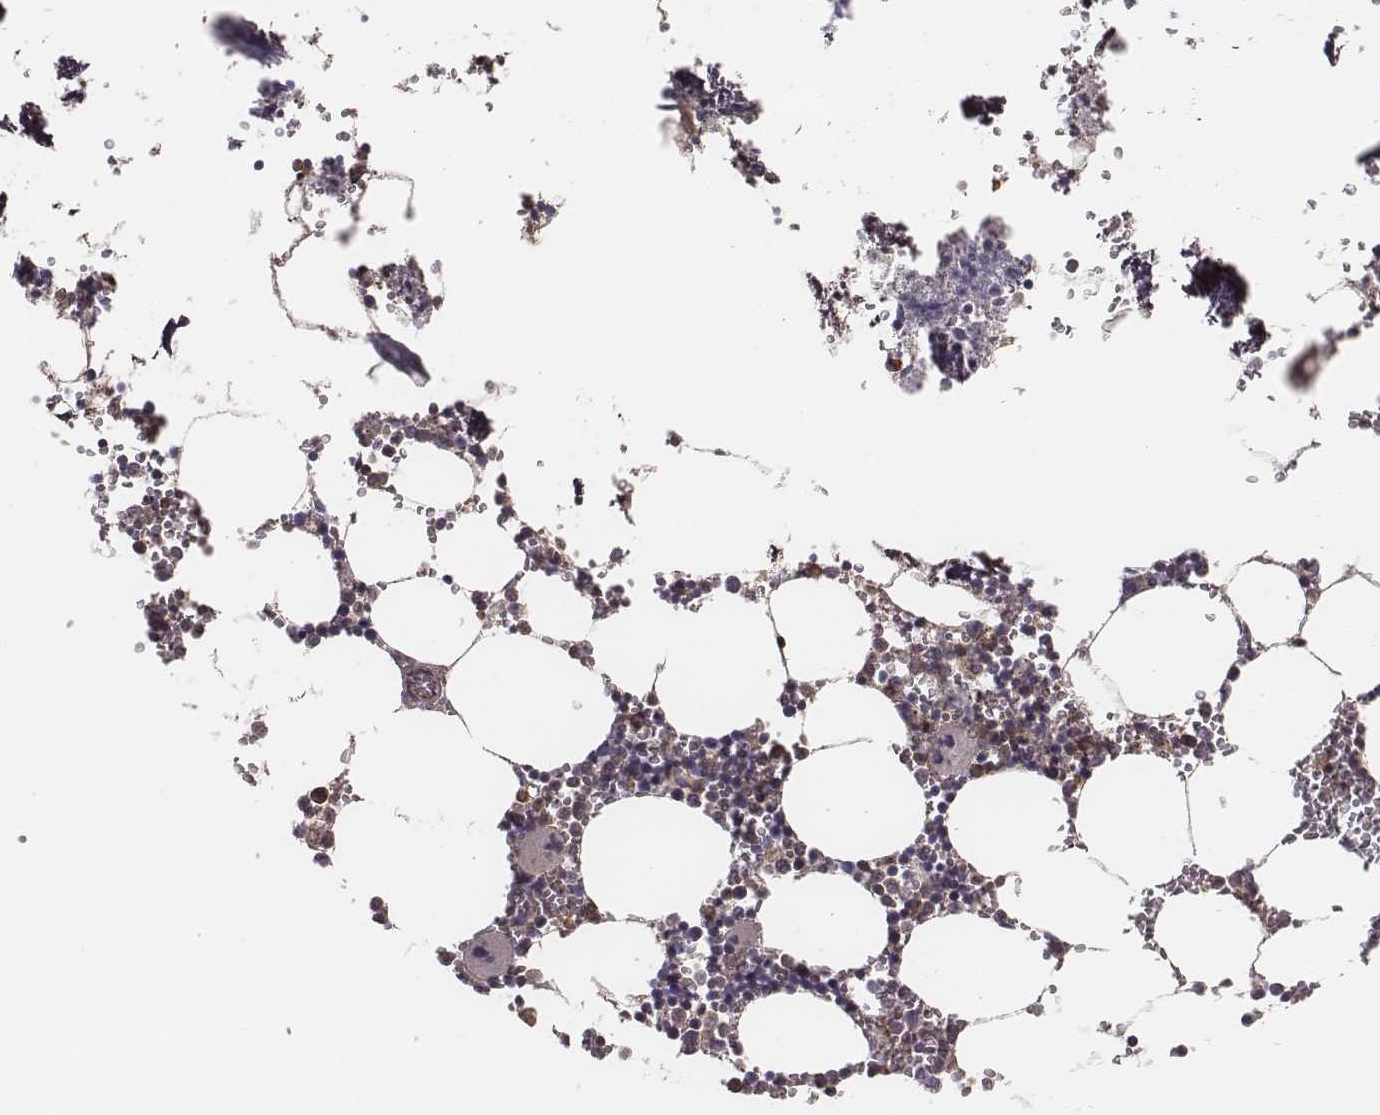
{"staining": {"intensity": "strong", "quantity": ">75%", "location": "cytoplasmic/membranous"}, "tissue": "bone marrow", "cell_type": "Hematopoietic cells", "image_type": "normal", "snomed": [{"axis": "morphology", "description": "Normal tissue, NOS"}, {"axis": "topography", "description": "Bone marrow"}], "caption": "This is a micrograph of immunohistochemistry (IHC) staining of benign bone marrow, which shows strong staining in the cytoplasmic/membranous of hematopoietic cells.", "gene": "CAD", "patient": {"sex": "male", "age": 54}}